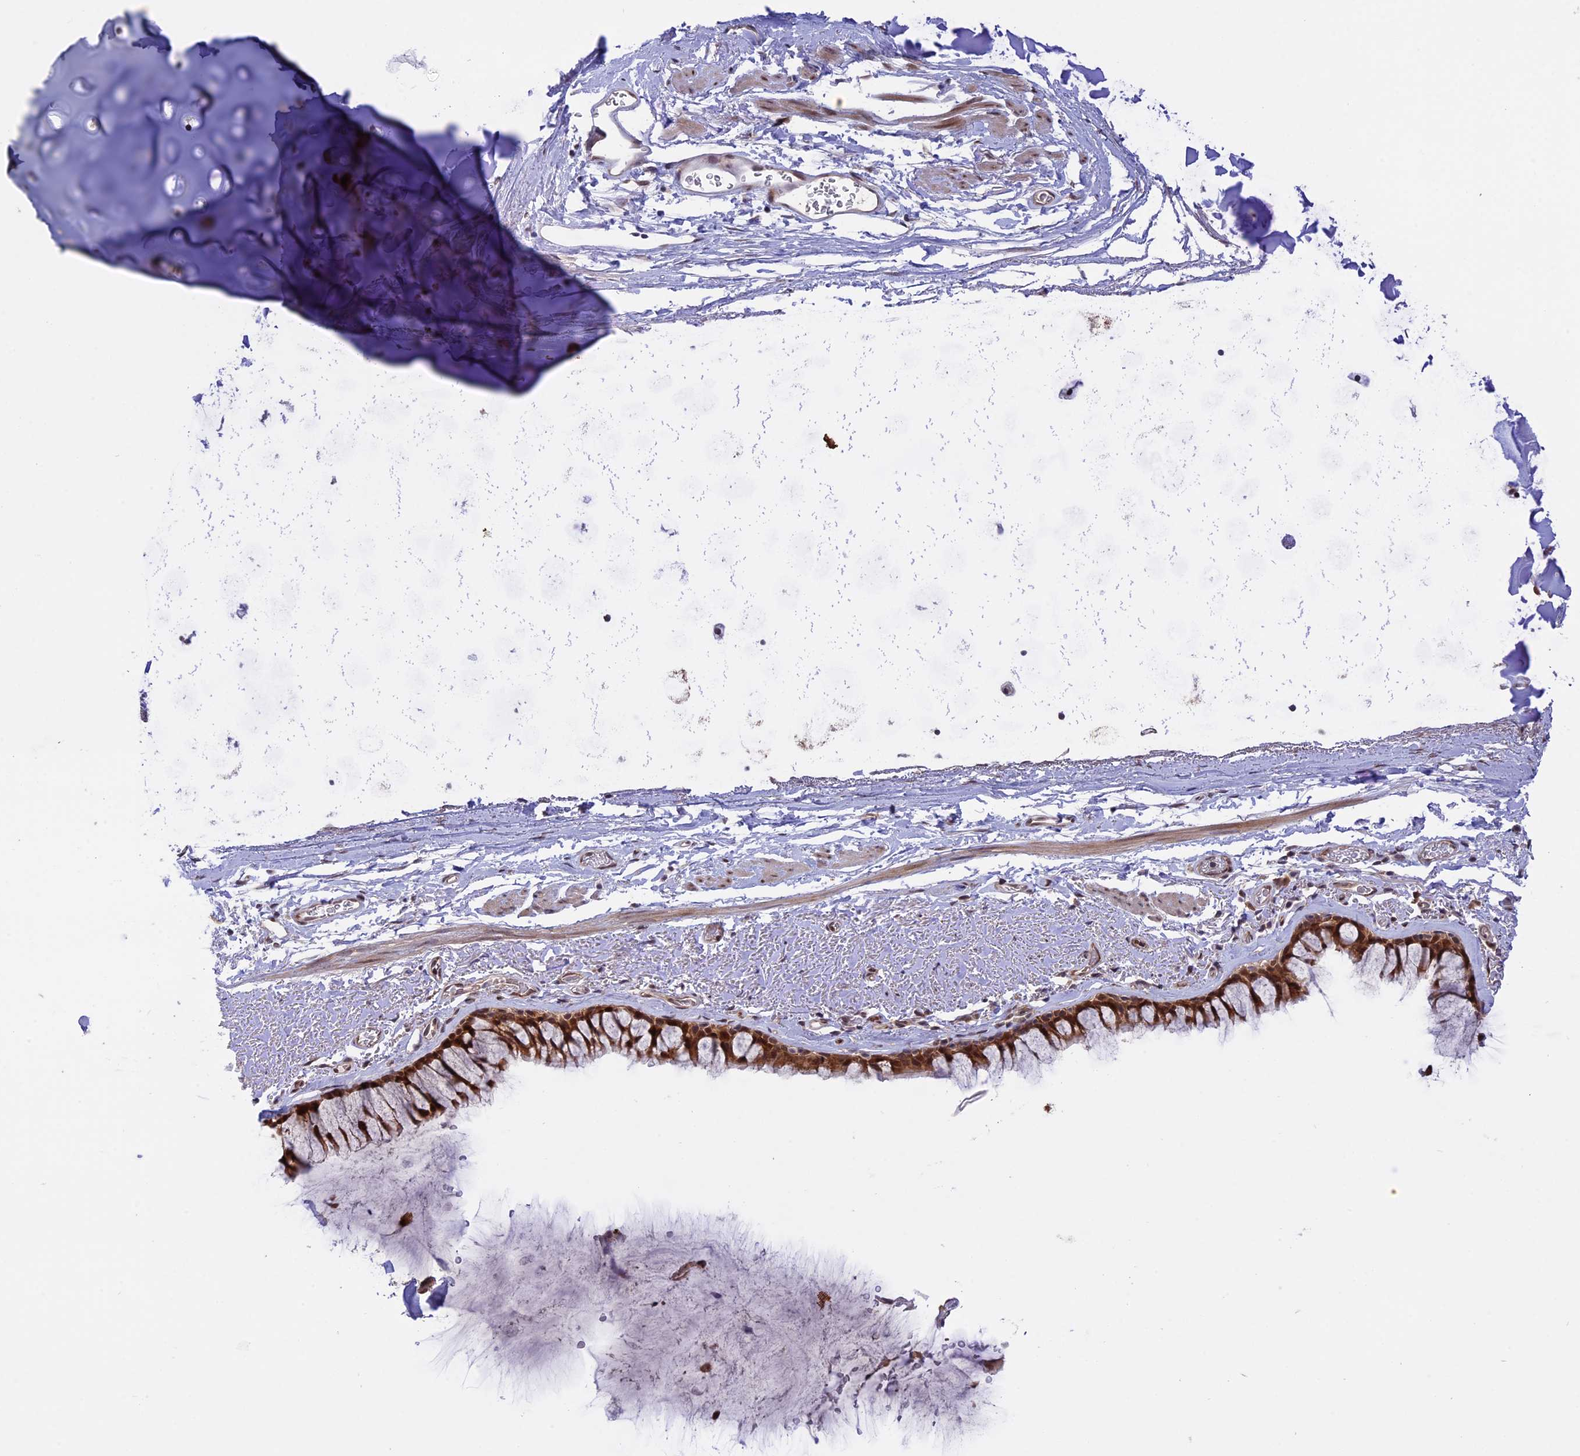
{"staining": {"intensity": "moderate", "quantity": ">75%", "location": "cytoplasmic/membranous,nuclear"}, "tissue": "bronchus", "cell_type": "Respiratory epithelial cells", "image_type": "normal", "snomed": [{"axis": "morphology", "description": "Normal tissue, NOS"}, {"axis": "topography", "description": "Bronchus"}], "caption": "IHC micrograph of normal human bronchus stained for a protein (brown), which demonstrates medium levels of moderate cytoplasmic/membranous,nuclear positivity in about >75% of respiratory epithelial cells.", "gene": "ZNF428", "patient": {"sex": "male", "age": 65}}